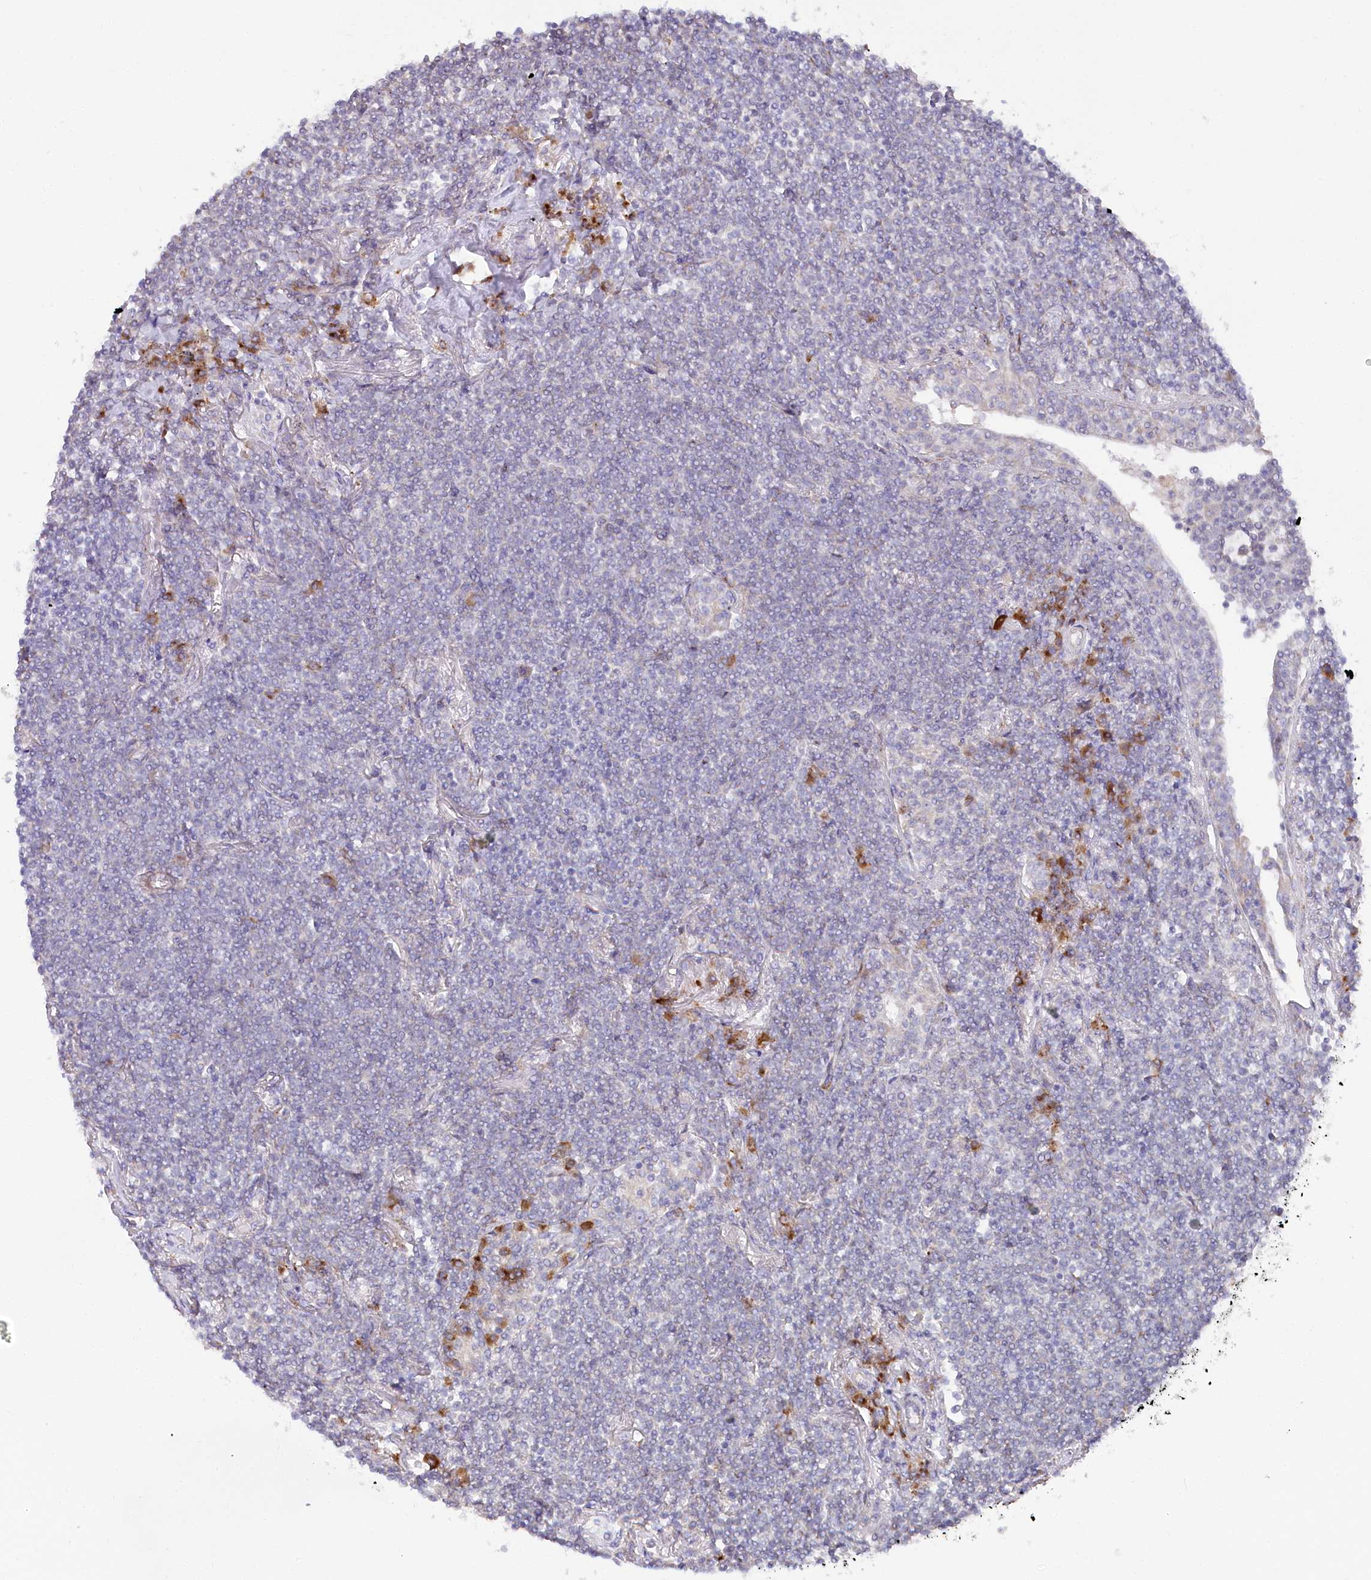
{"staining": {"intensity": "negative", "quantity": "none", "location": "none"}, "tissue": "lymphoma", "cell_type": "Tumor cells", "image_type": "cancer", "snomed": [{"axis": "morphology", "description": "Malignant lymphoma, non-Hodgkin's type, Low grade"}, {"axis": "topography", "description": "Lung"}], "caption": "IHC micrograph of neoplastic tissue: malignant lymphoma, non-Hodgkin's type (low-grade) stained with DAB shows no significant protein positivity in tumor cells. (Brightfield microscopy of DAB (3,3'-diaminobenzidine) IHC at high magnification).", "gene": "POGLUT1", "patient": {"sex": "female", "age": 71}}